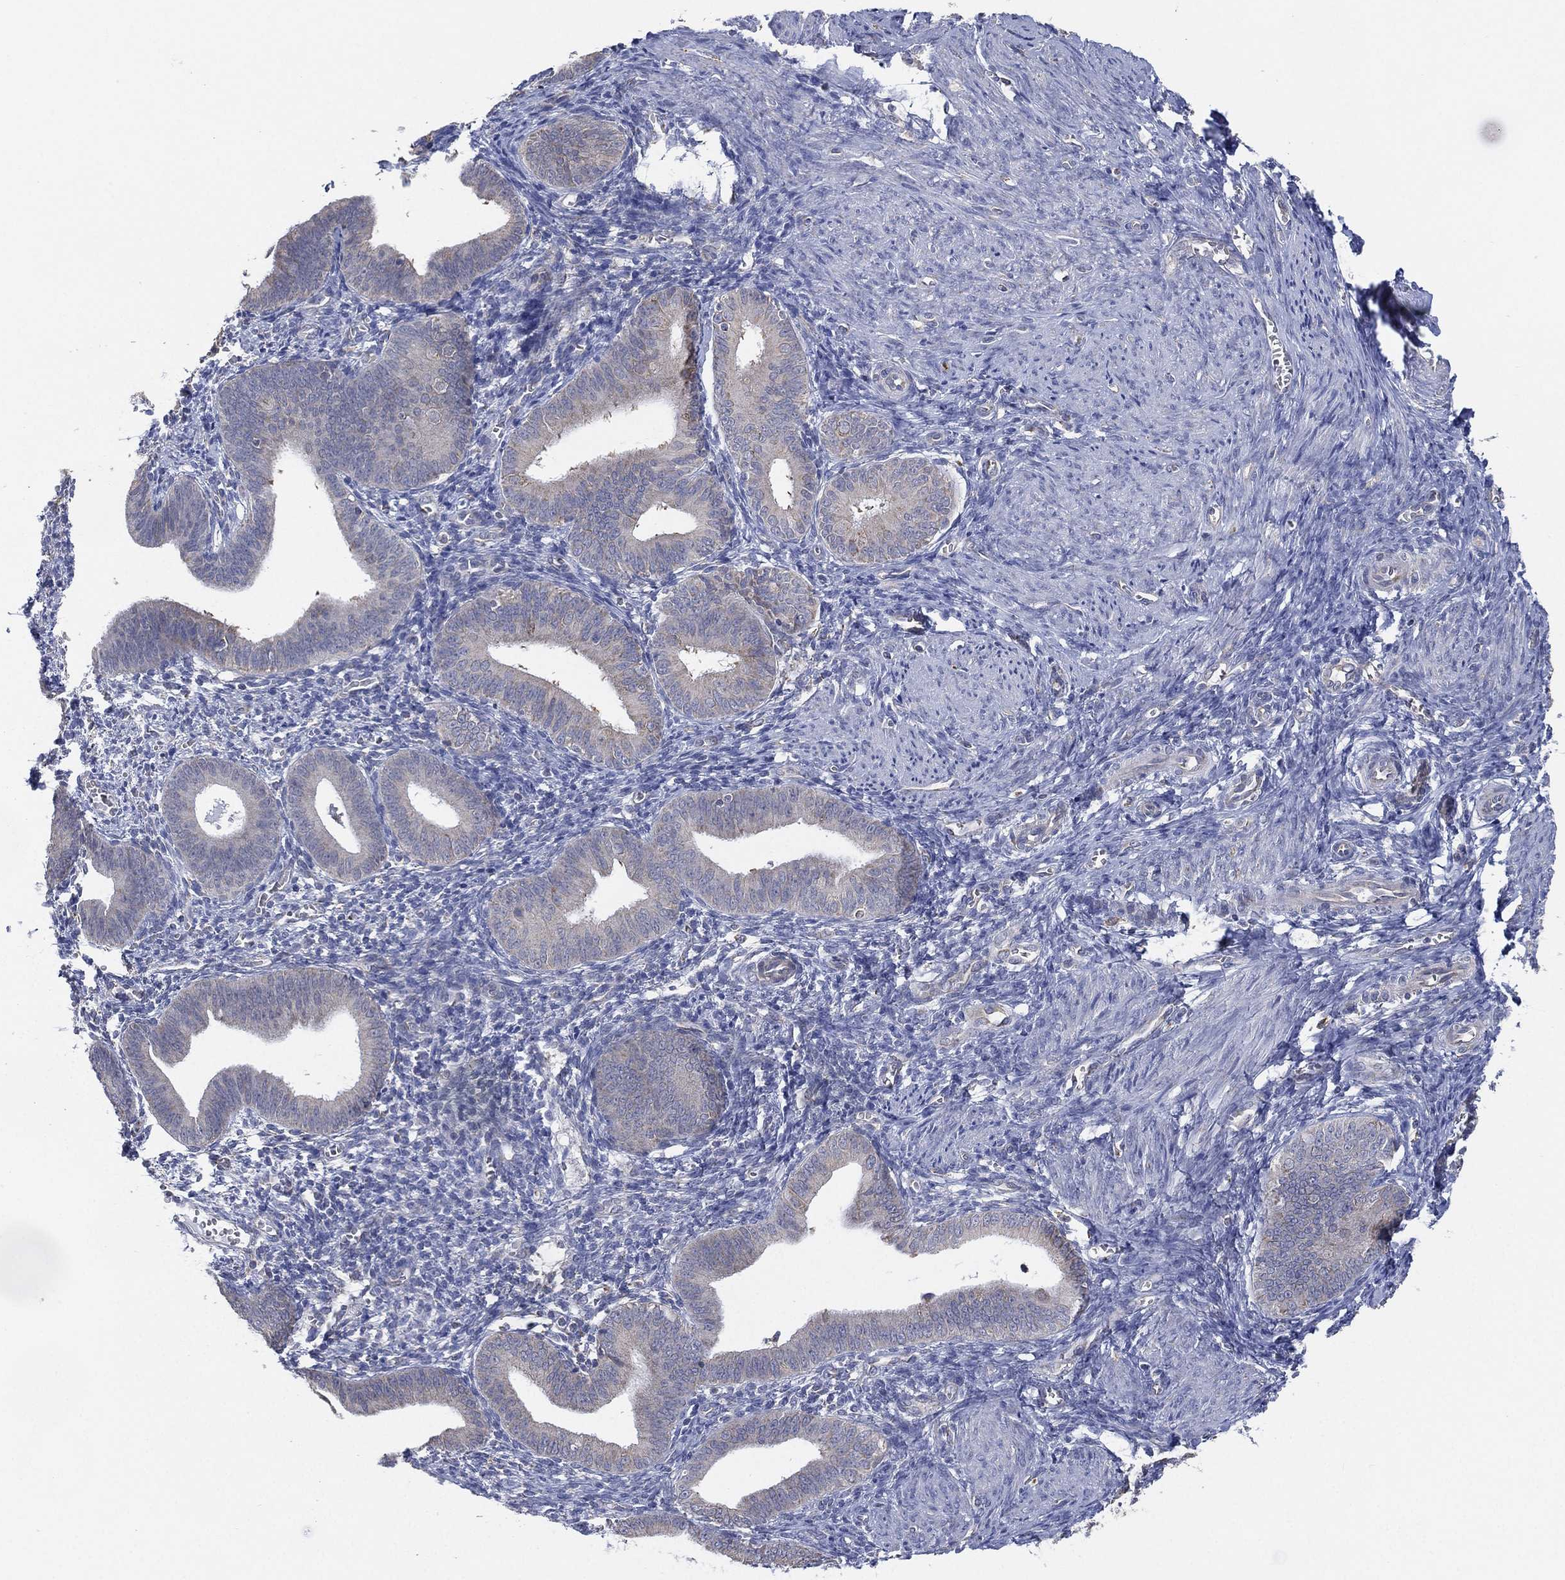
{"staining": {"intensity": "negative", "quantity": "none", "location": "none"}, "tissue": "endometrium", "cell_type": "Cells in endometrial stroma", "image_type": "normal", "snomed": [{"axis": "morphology", "description": "Normal tissue, NOS"}, {"axis": "topography", "description": "Endometrium"}], "caption": "Immunohistochemistry photomicrograph of normal human endometrium stained for a protein (brown), which demonstrates no positivity in cells in endometrial stroma. (Brightfield microscopy of DAB immunohistochemistry (IHC) at high magnification).", "gene": "INA", "patient": {"sex": "female", "age": 42}}